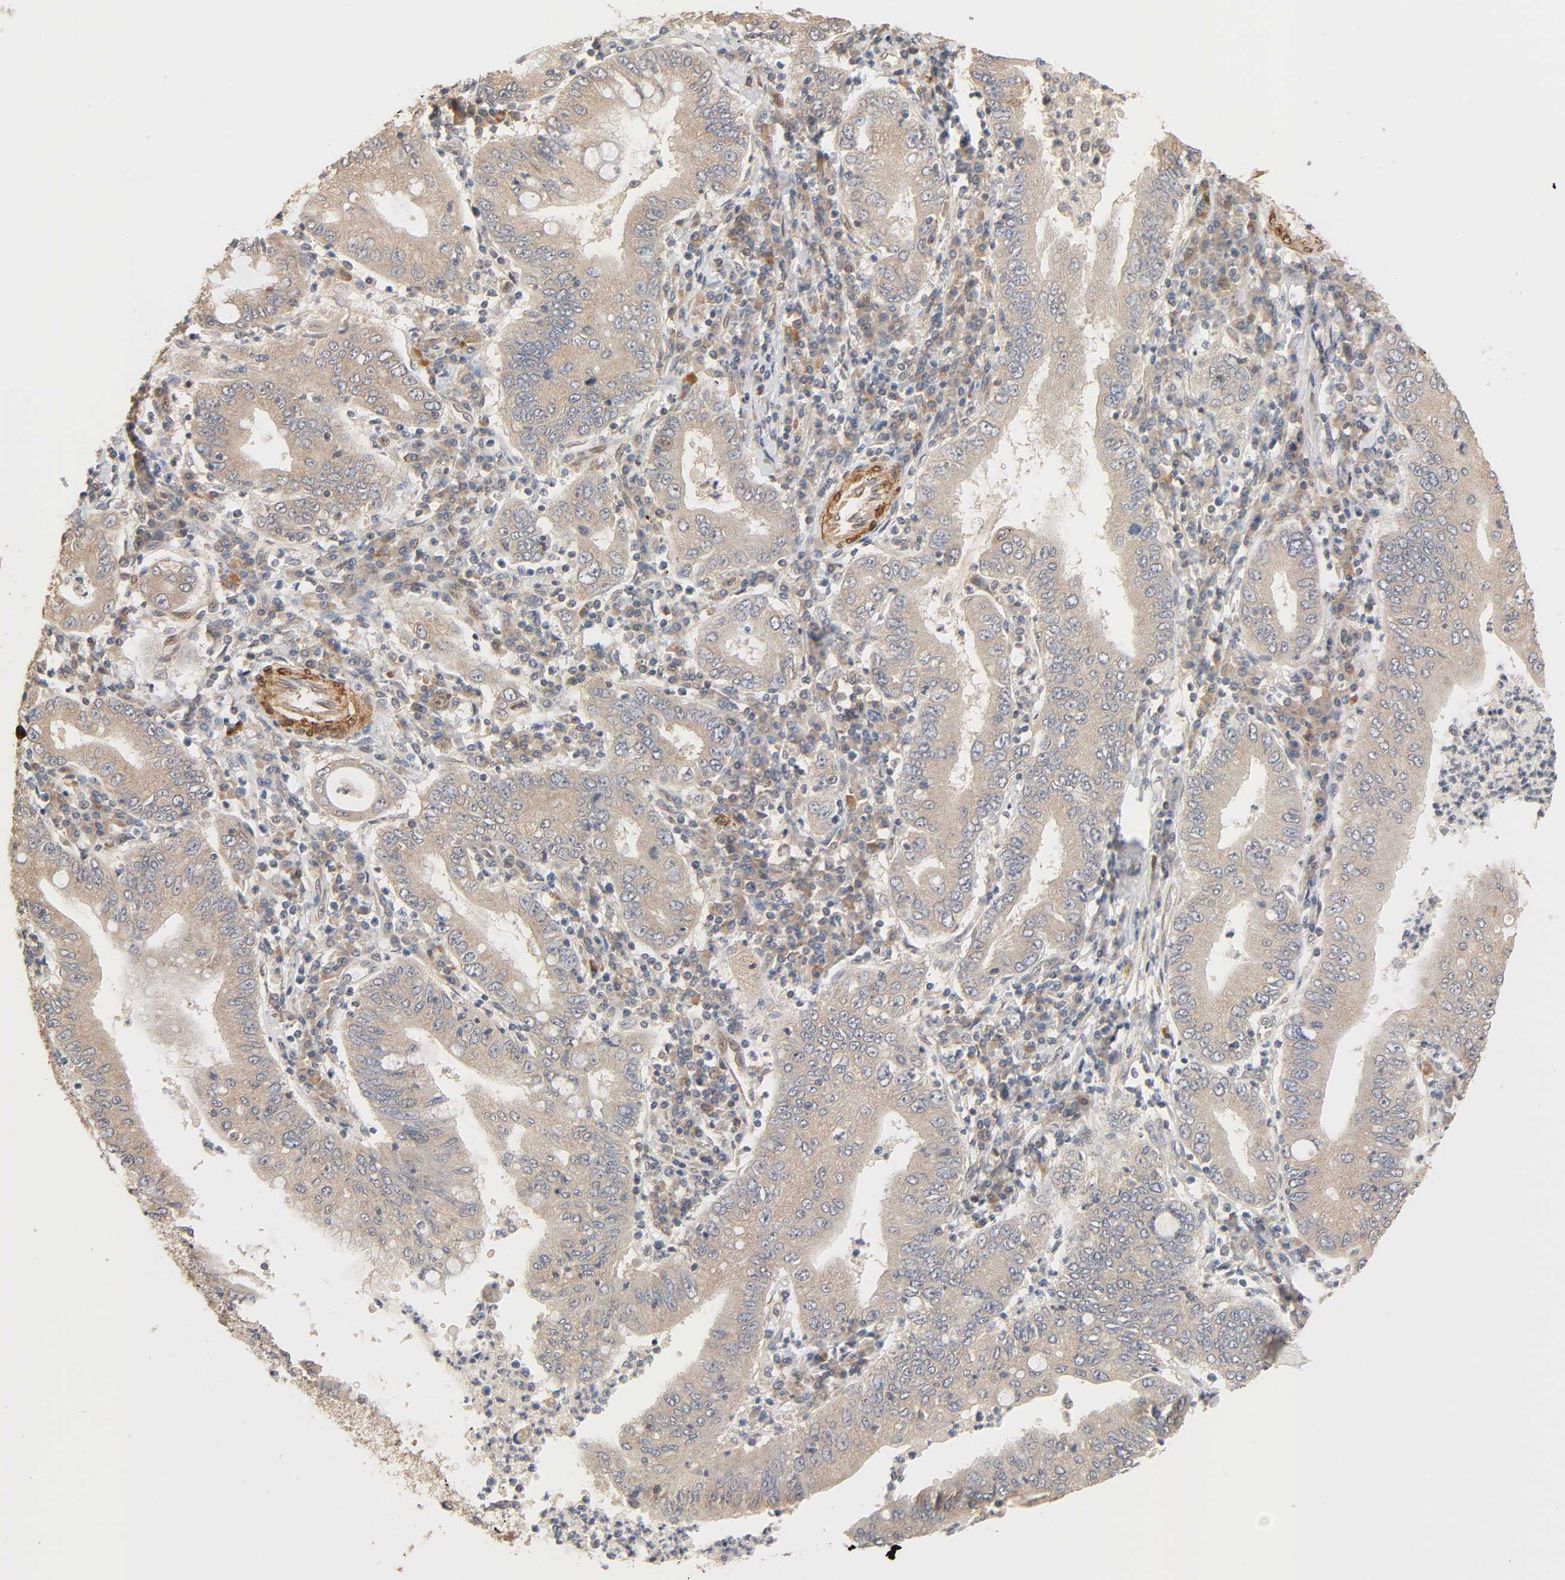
{"staining": {"intensity": "moderate", "quantity": ">75%", "location": "cytoplasmic/membranous"}, "tissue": "stomach cancer", "cell_type": "Tumor cells", "image_type": "cancer", "snomed": [{"axis": "morphology", "description": "Normal tissue, NOS"}, {"axis": "morphology", "description": "Adenocarcinoma, NOS"}, {"axis": "topography", "description": "Esophagus"}, {"axis": "topography", "description": "Stomach, upper"}, {"axis": "topography", "description": "Peripheral nerve tissue"}], "caption": "Moderate cytoplasmic/membranous protein expression is appreciated in about >75% of tumor cells in stomach cancer (adenocarcinoma). Using DAB (3,3'-diaminobenzidine) (brown) and hematoxylin (blue) stains, captured at high magnification using brightfield microscopy.", "gene": "NEMF", "patient": {"sex": "male", "age": 62}}